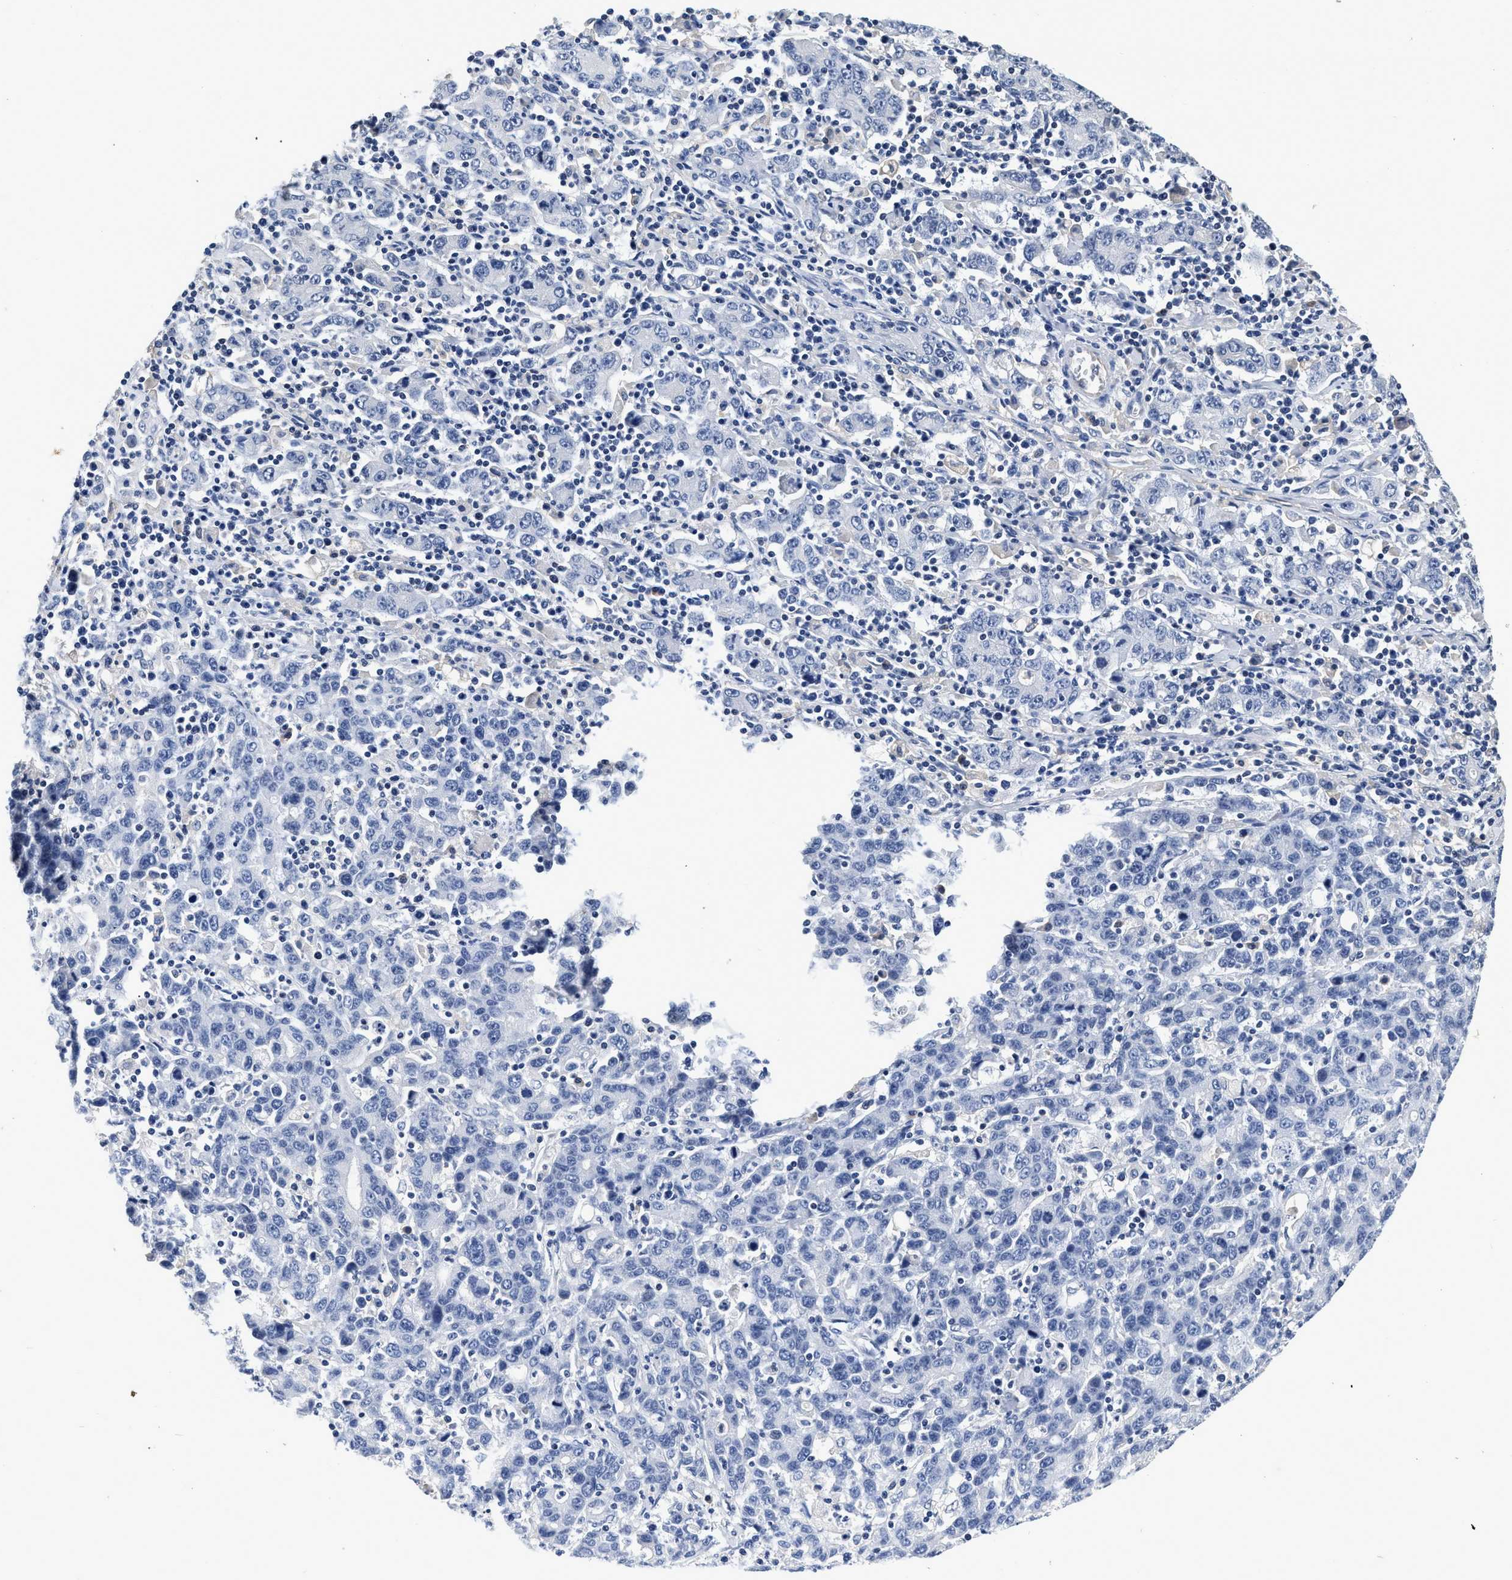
{"staining": {"intensity": "negative", "quantity": "none", "location": "none"}, "tissue": "stomach cancer", "cell_type": "Tumor cells", "image_type": "cancer", "snomed": [{"axis": "morphology", "description": "Adenocarcinoma, NOS"}, {"axis": "topography", "description": "Stomach, upper"}], "caption": "Stomach cancer (adenocarcinoma) was stained to show a protein in brown. There is no significant positivity in tumor cells. (Immunohistochemistry, brightfield microscopy, high magnification).", "gene": "FBLN2", "patient": {"sex": "male", "age": 69}}